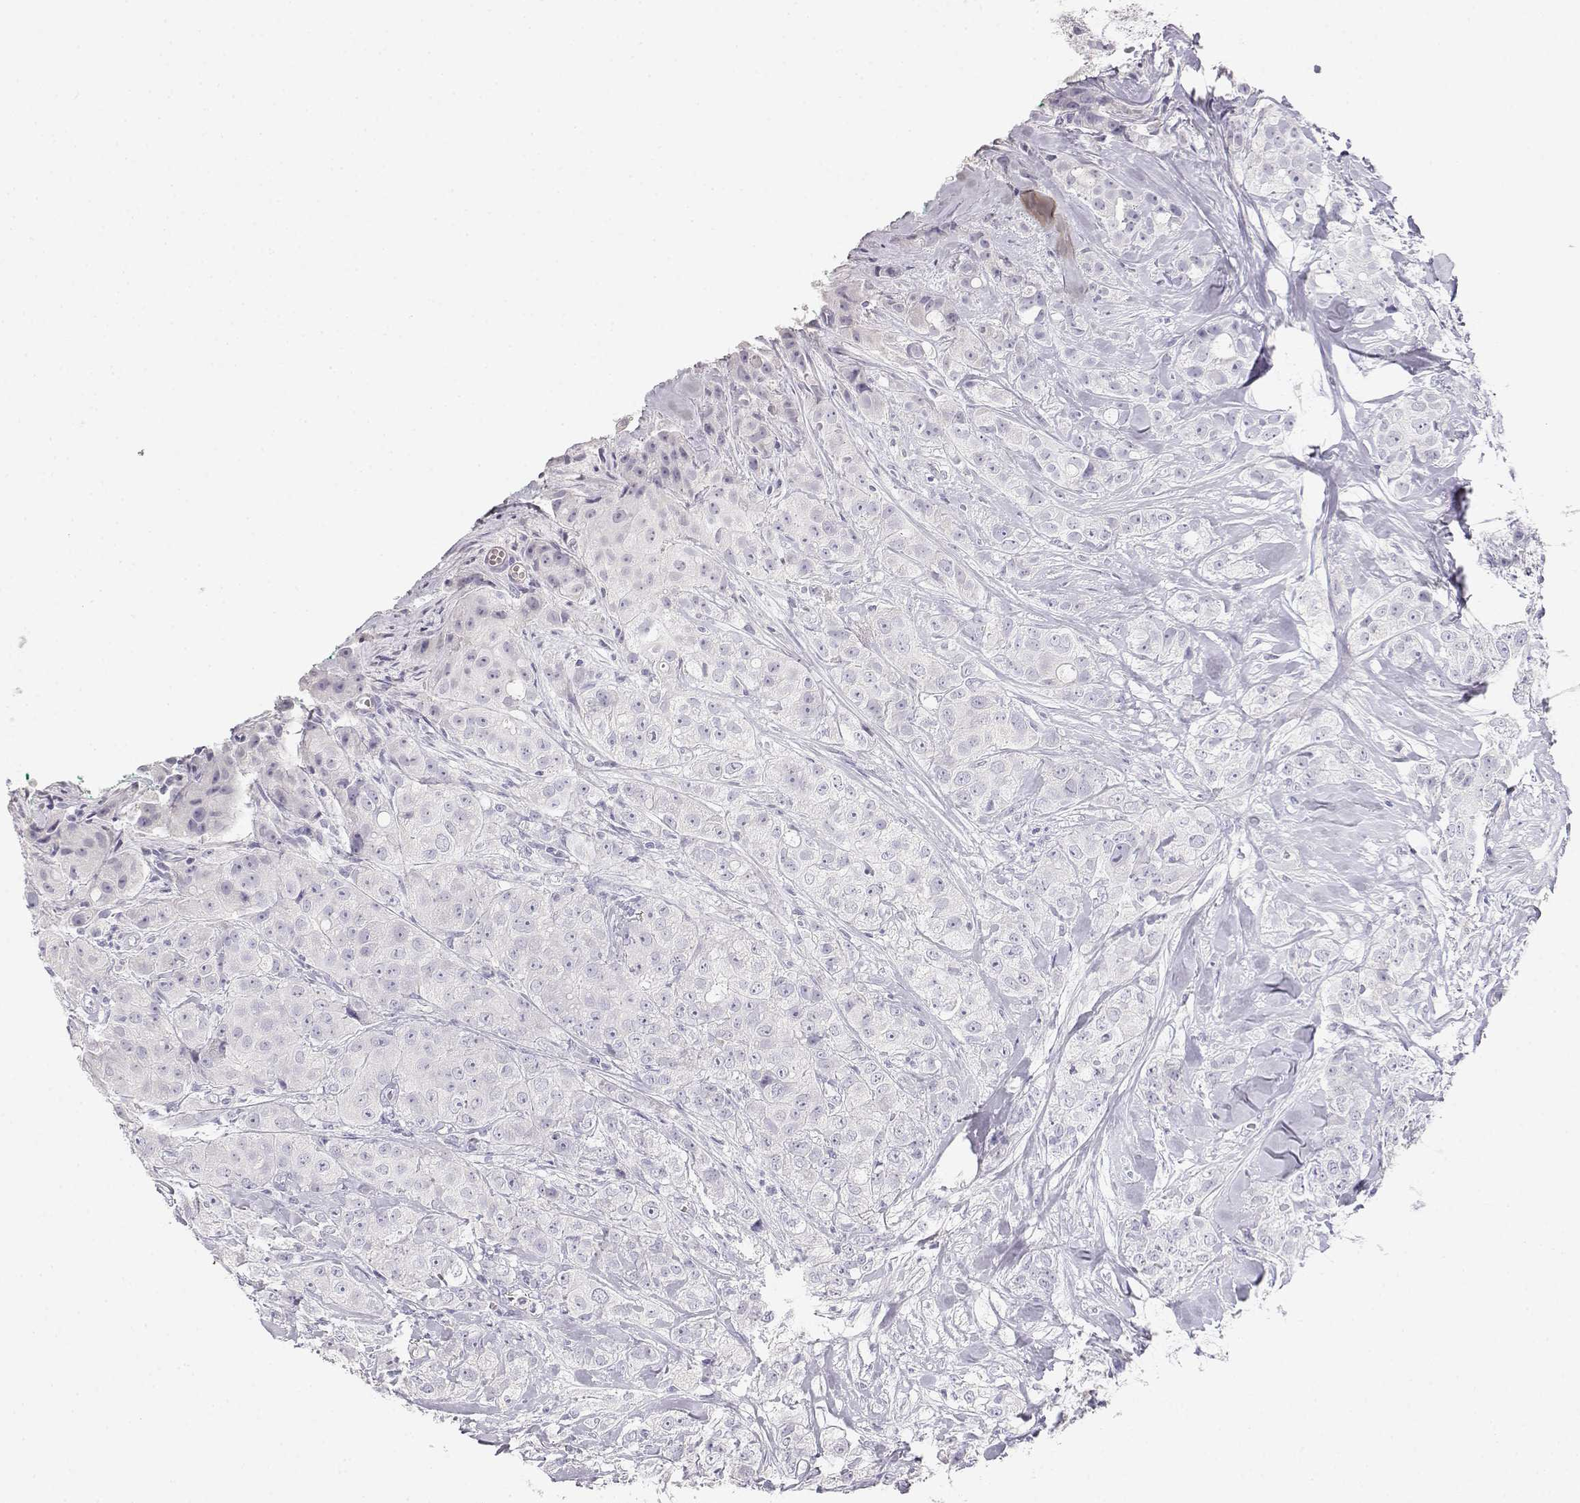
{"staining": {"intensity": "negative", "quantity": "none", "location": "none"}, "tissue": "breast cancer", "cell_type": "Tumor cells", "image_type": "cancer", "snomed": [{"axis": "morphology", "description": "Duct carcinoma"}, {"axis": "topography", "description": "Breast"}], "caption": "Breast intraductal carcinoma stained for a protein using immunohistochemistry exhibits no positivity tumor cells.", "gene": "GPR174", "patient": {"sex": "female", "age": 43}}